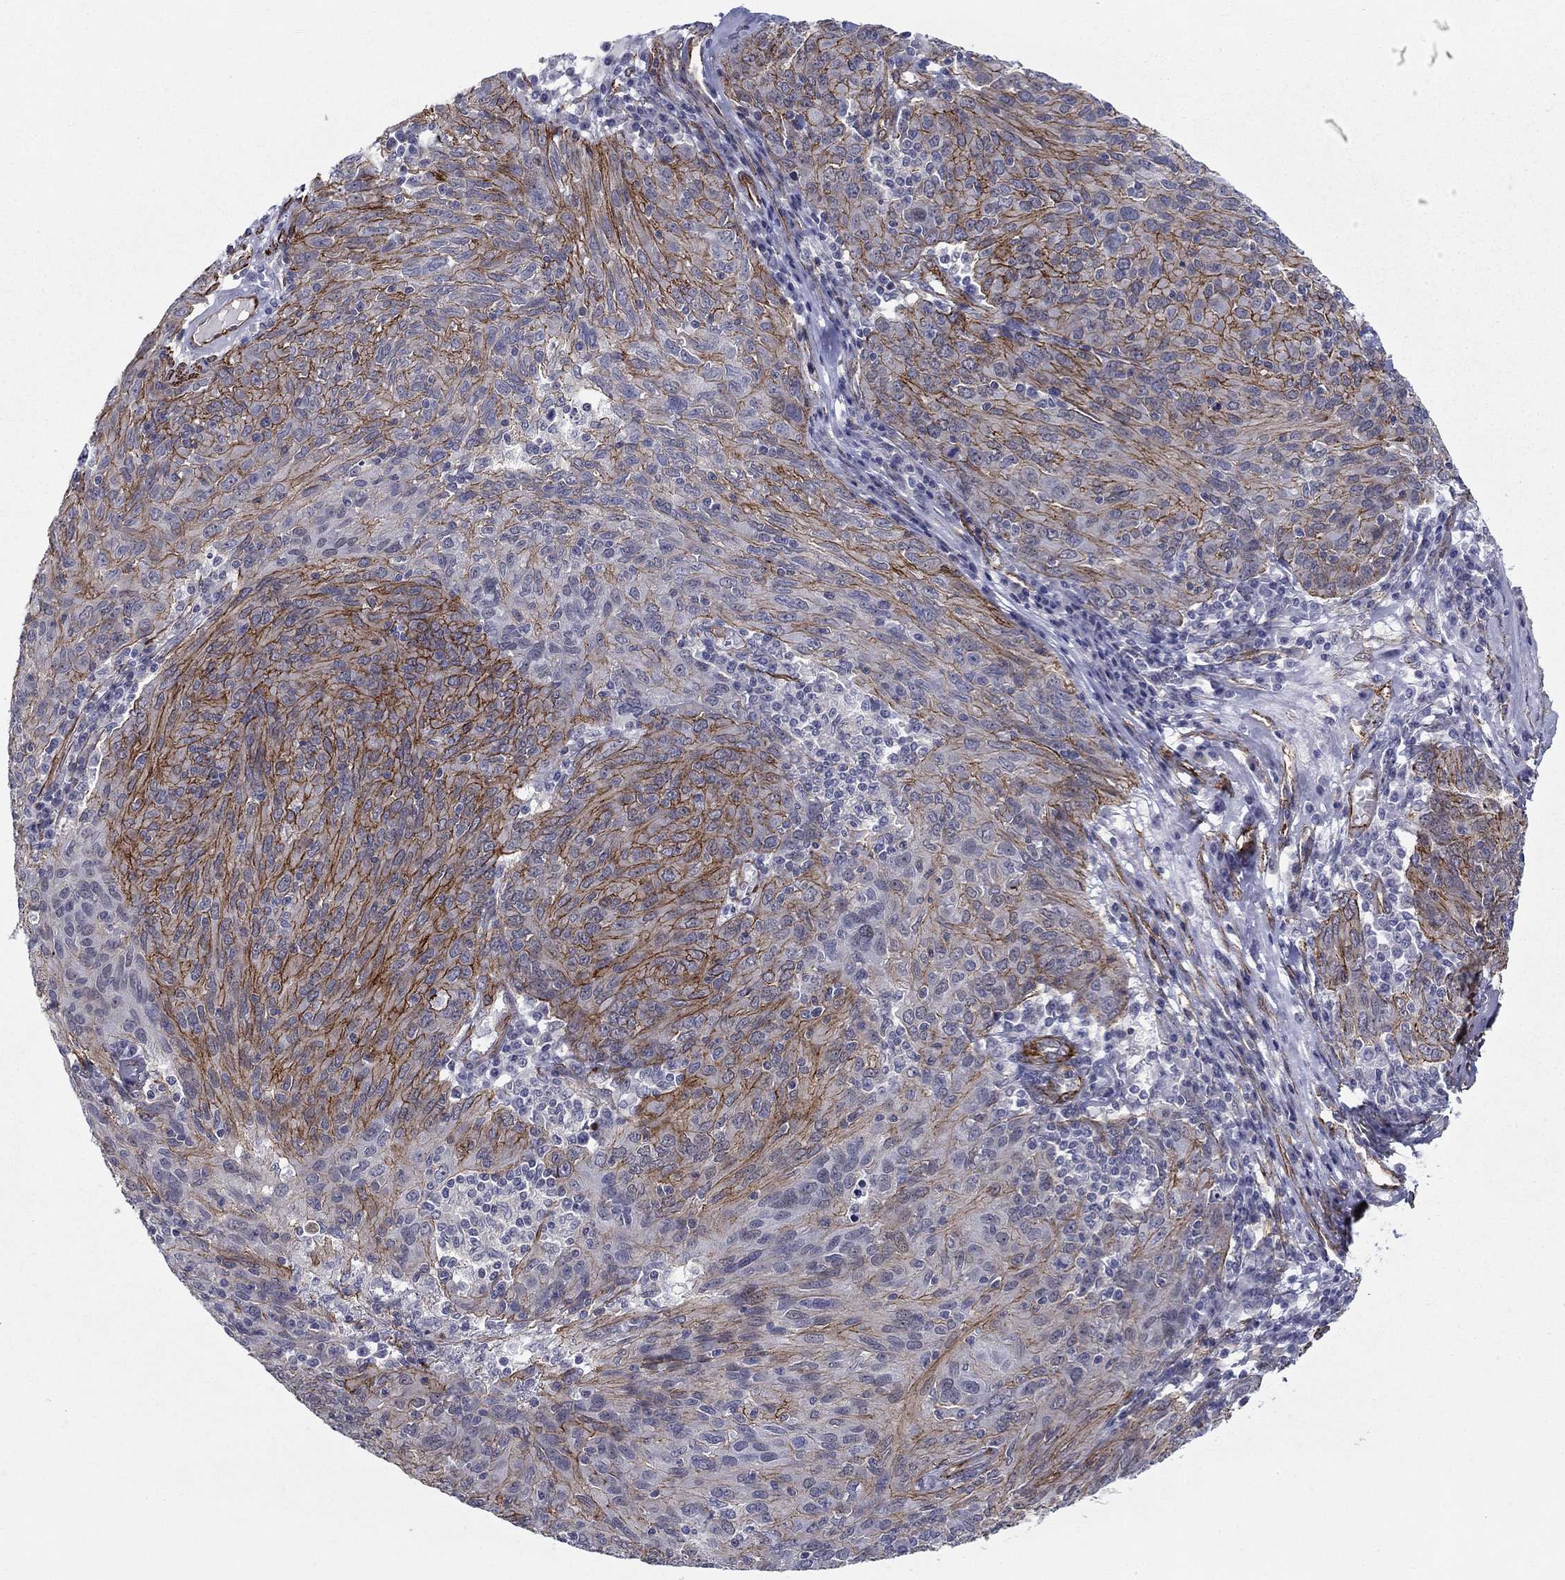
{"staining": {"intensity": "strong", "quantity": "25%-75%", "location": "cytoplasmic/membranous"}, "tissue": "ovarian cancer", "cell_type": "Tumor cells", "image_type": "cancer", "snomed": [{"axis": "morphology", "description": "Carcinoma, endometroid"}, {"axis": "topography", "description": "Ovary"}], "caption": "A brown stain highlights strong cytoplasmic/membranous positivity of a protein in human ovarian cancer (endometroid carcinoma) tumor cells. (DAB (3,3'-diaminobenzidine) = brown stain, brightfield microscopy at high magnification).", "gene": "KRBA1", "patient": {"sex": "female", "age": 50}}